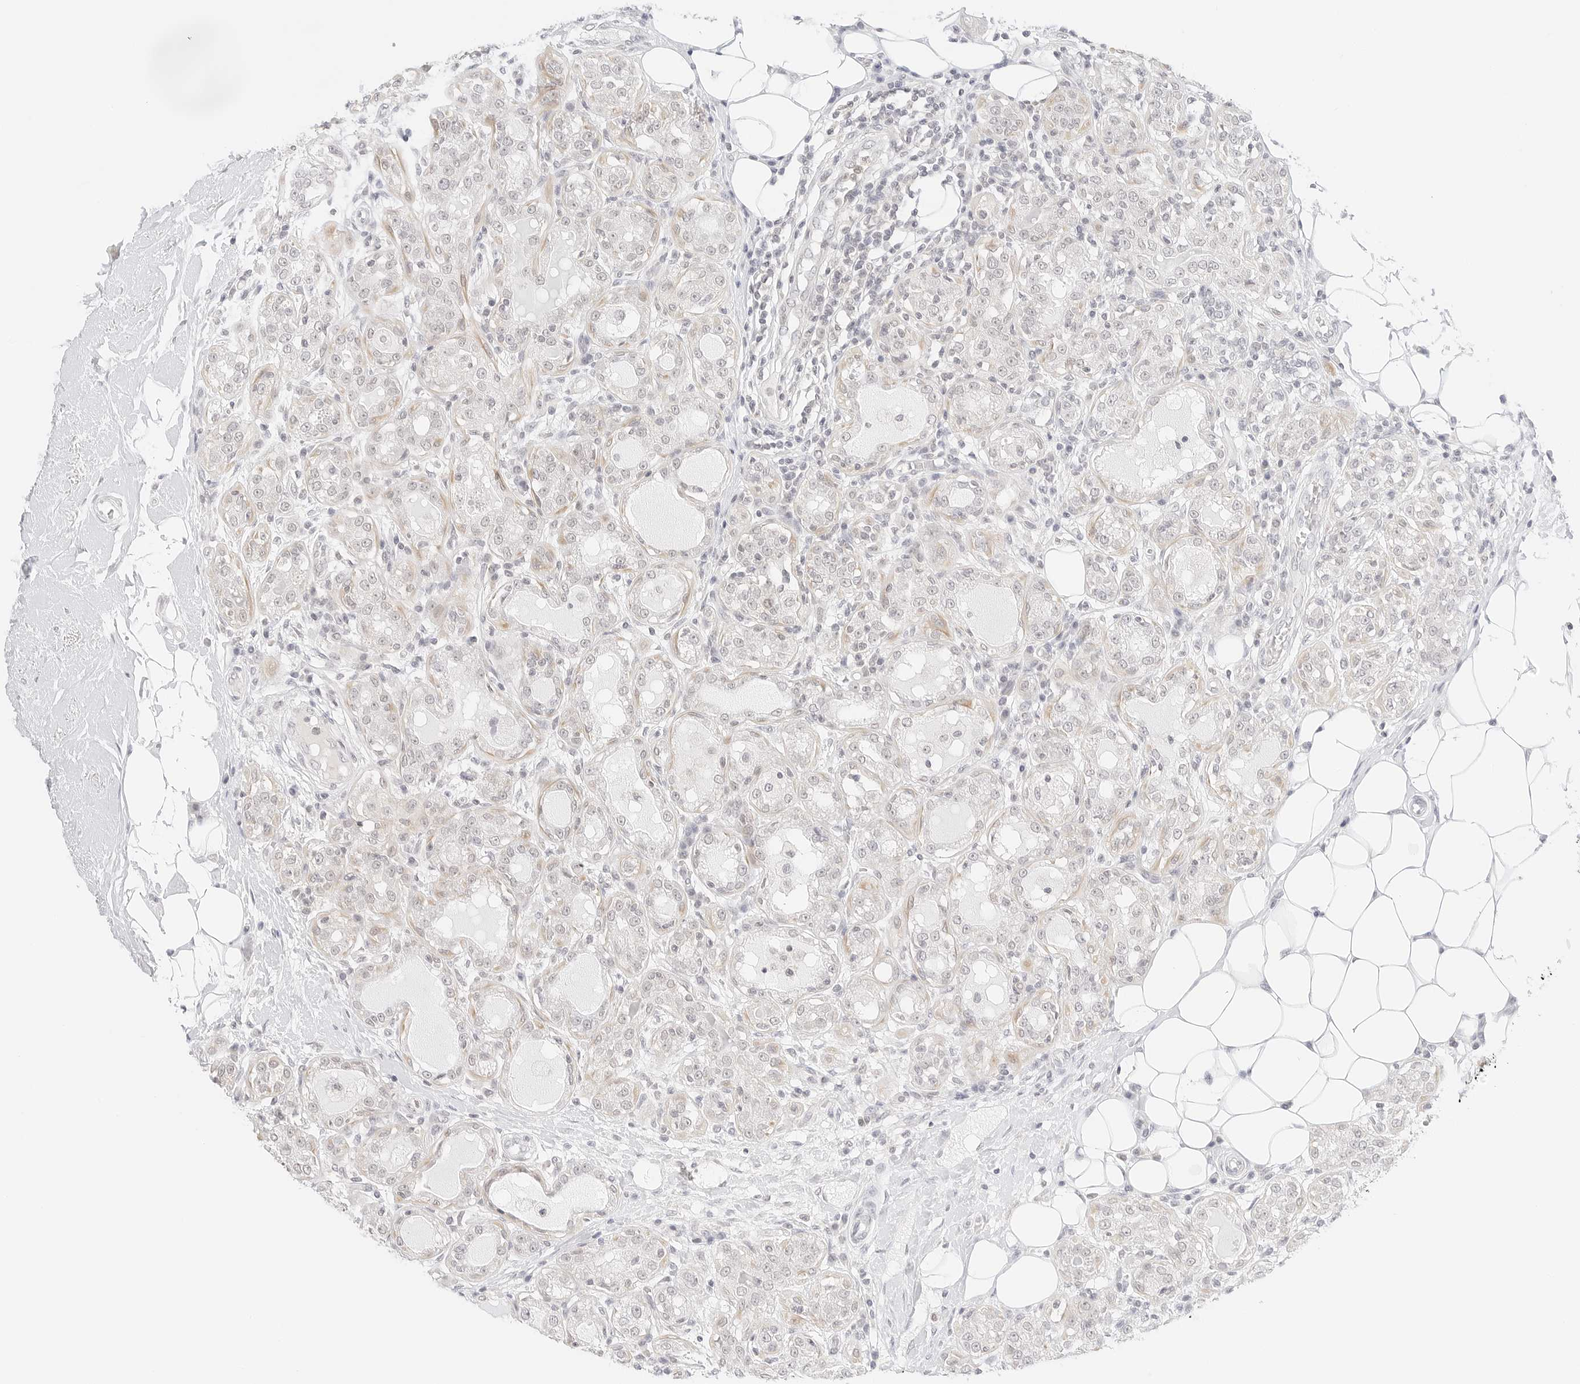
{"staining": {"intensity": "negative", "quantity": "none", "location": "none"}, "tissue": "breast cancer", "cell_type": "Tumor cells", "image_type": "cancer", "snomed": [{"axis": "morphology", "description": "Duct carcinoma"}, {"axis": "topography", "description": "Breast"}], "caption": "Immunohistochemistry (IHC) photomicrograph of neoplastic tissue: invasive ductal carcinoma (breast) stained with DAB shows no significant protein staining in tumor cells.", "gene": "GNAS", "patient": {"sex": "female", "age": 27}}